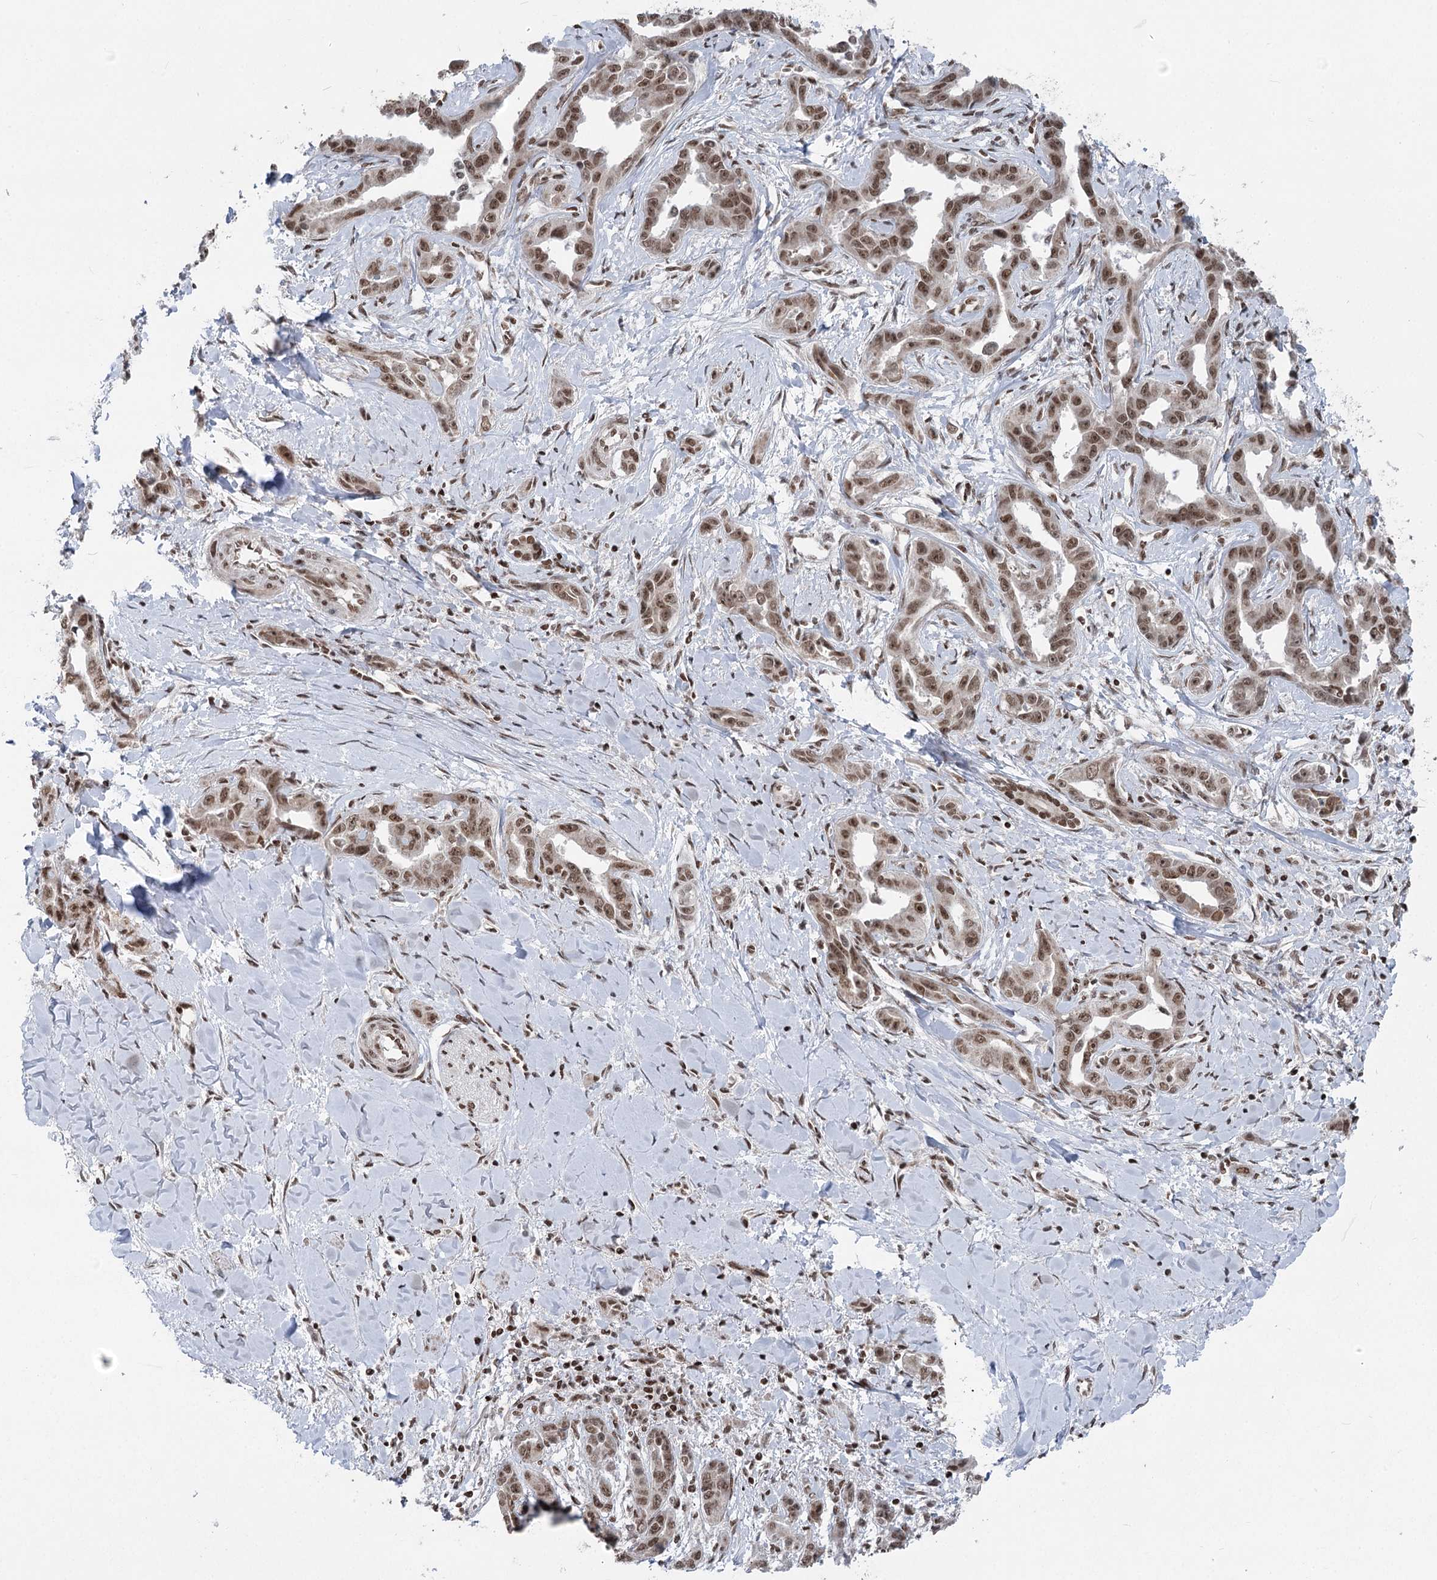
{"staining": {"intensity": "moderate", "quantity": ">75%", "location": "cytoplasmic/membranous,nuclear"}, "tissue": "liver cancer", "cell_type": "Tumor cells", "image_type": "cancer", "snomed": [{"axis": "morphology", "description": "Cholangiocarcinoma"}, {"axis": "topography", "description": "Liver"}], "caption": "An immunohistochemistry (IHC) photomicrograph of neoplastic tissue is shown. Protein staining in brown labels moderate cytoplasmic/membranous and nuclear positivity in cholangiocarcinoma (liver) within tumor cells.", "gene": "CGGBP1", "patient": {"sex": "male", "age": 59}}